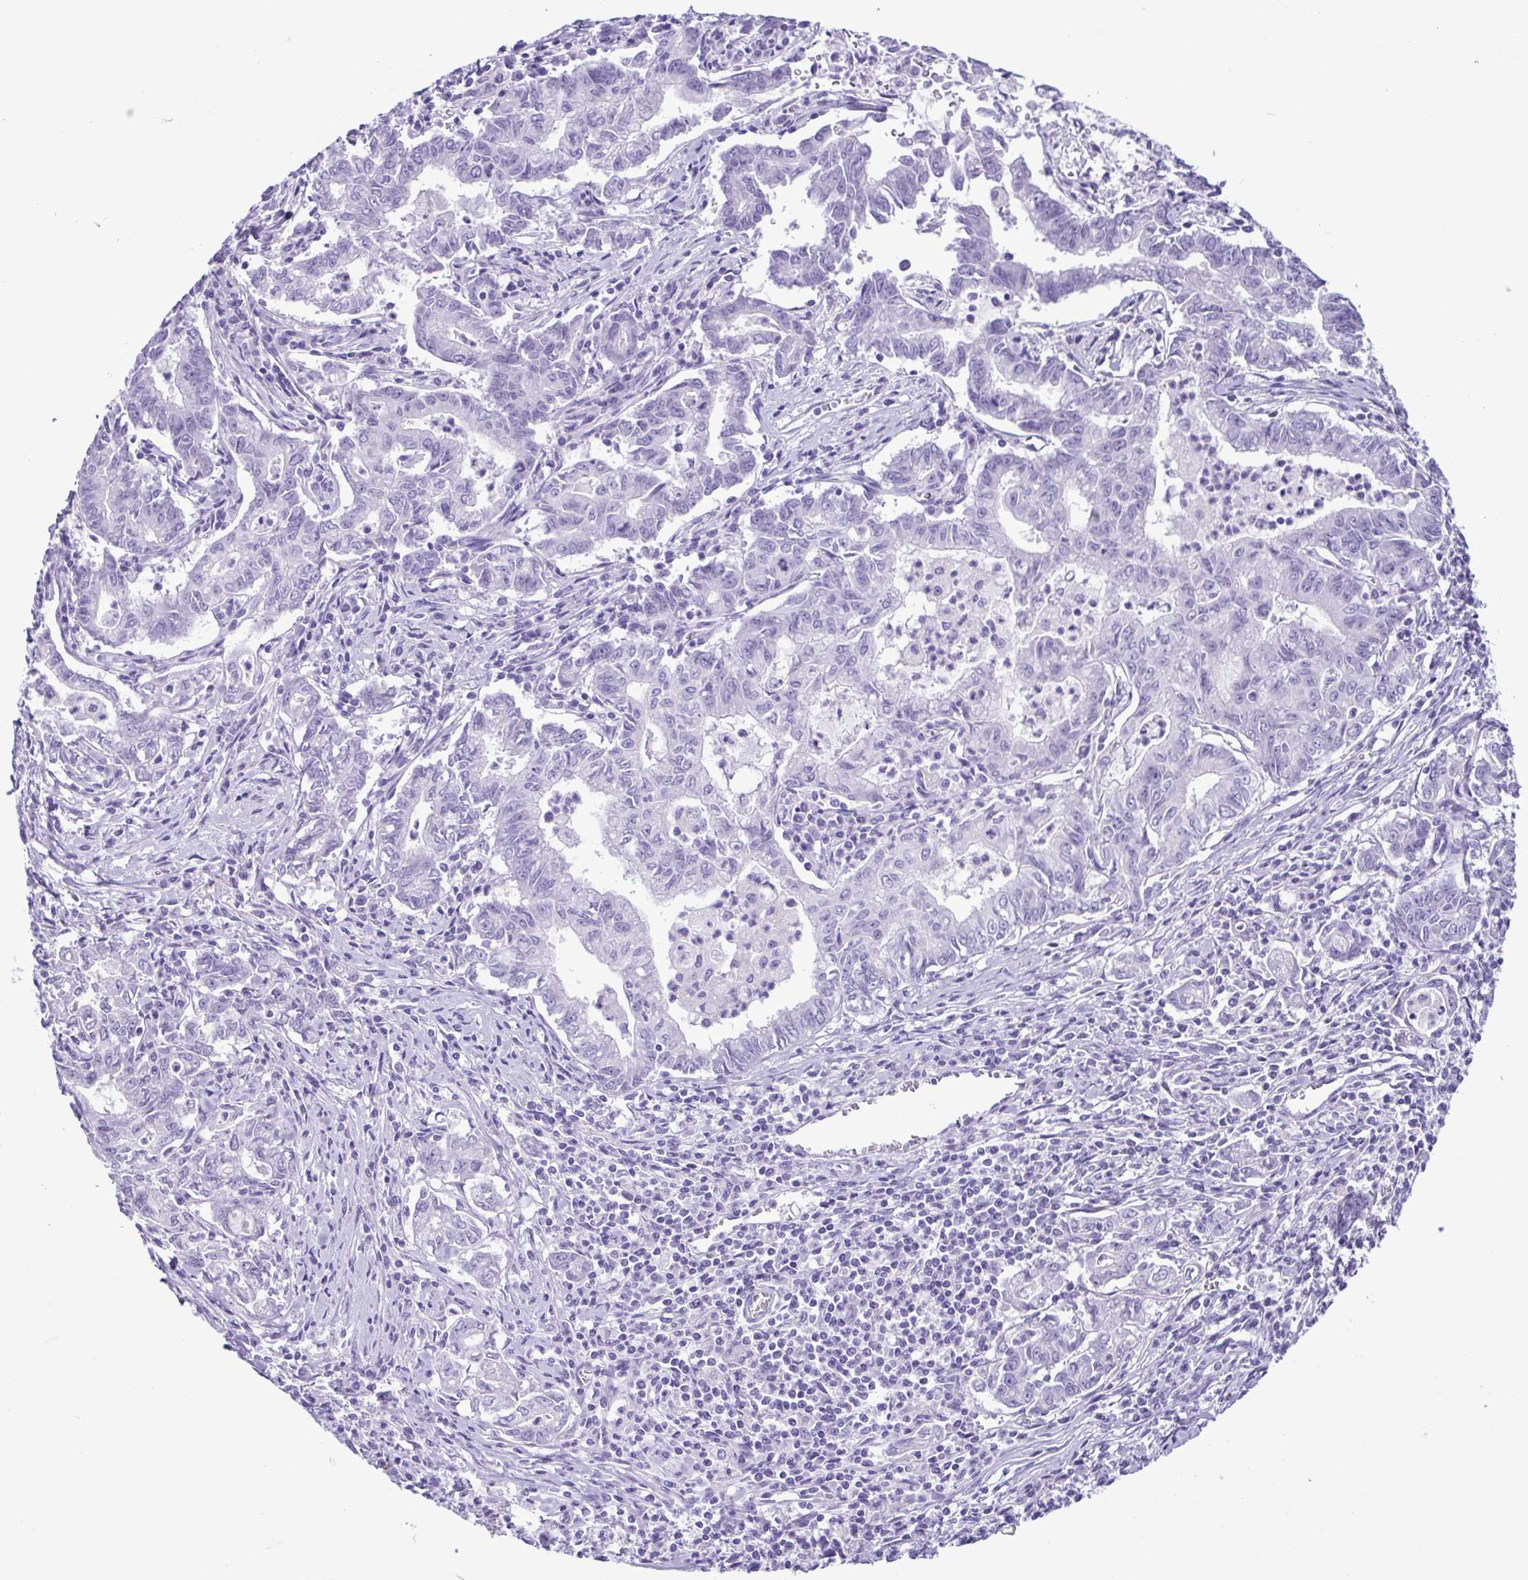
{"staining": {"intensity": "negative", "quantity": "none", "location": "none"}, "tissue": "stomach cancer", "cell_type": "Tumor cells", "image_type": "cancer", "snomed": [{"axis": "morphology", "description": "Adenocarcinoma, NOS"}, {"axis": "topography", "description": "Stomach, upper"}], "caption": "The photomicrograph demonstrates no significant positivity in tumor cells of stomach cancer (adenocarcinoma). The staining is performed using DAB (3,3'-diaminobenzidine) brown chromogen with nuclei counter-stained in using hematoxylin.", "gene": "SPATA16", "patient": {"sex": "female", "age": 79}}